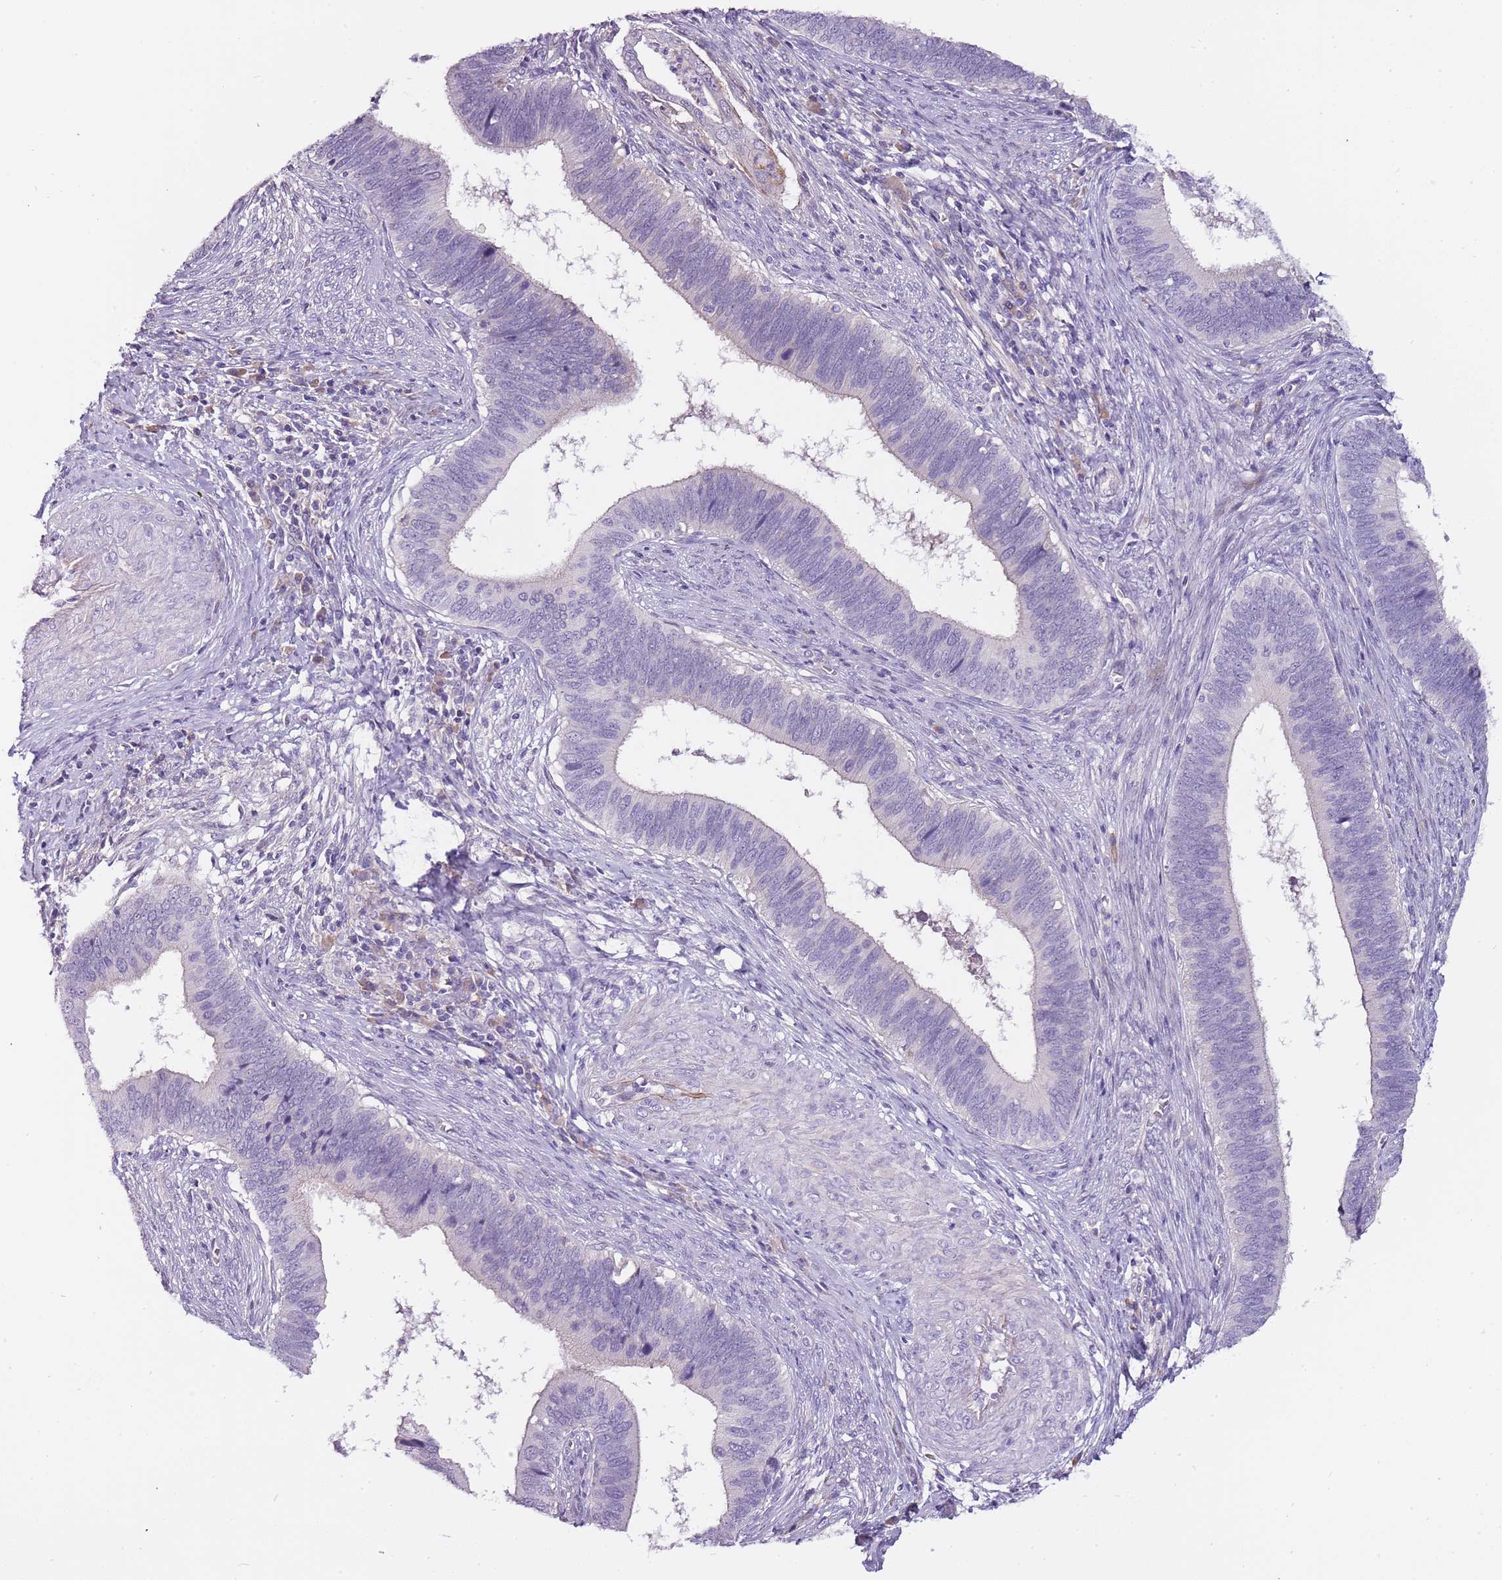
{"staining": {"intensity": "negative", "quantity": "none", "location": "none"}, "tissue": "cervical cancer", "cell_type": "Tumor cells", "image_type": "cancer", "snomed": [{"axis": "morphology", "description": "Adenocarcinoma, NOS"}, {"axis": "topography", "description": "Cervix"}], "caption": "A high-resolution micrograph shows immunohistochemistry staining of cervical cancer (adenocarcinoma), which displays no significant staining in tumor cells.", "gene": "NKX2-3", "patient": {"sex": "female", "age": 42}}